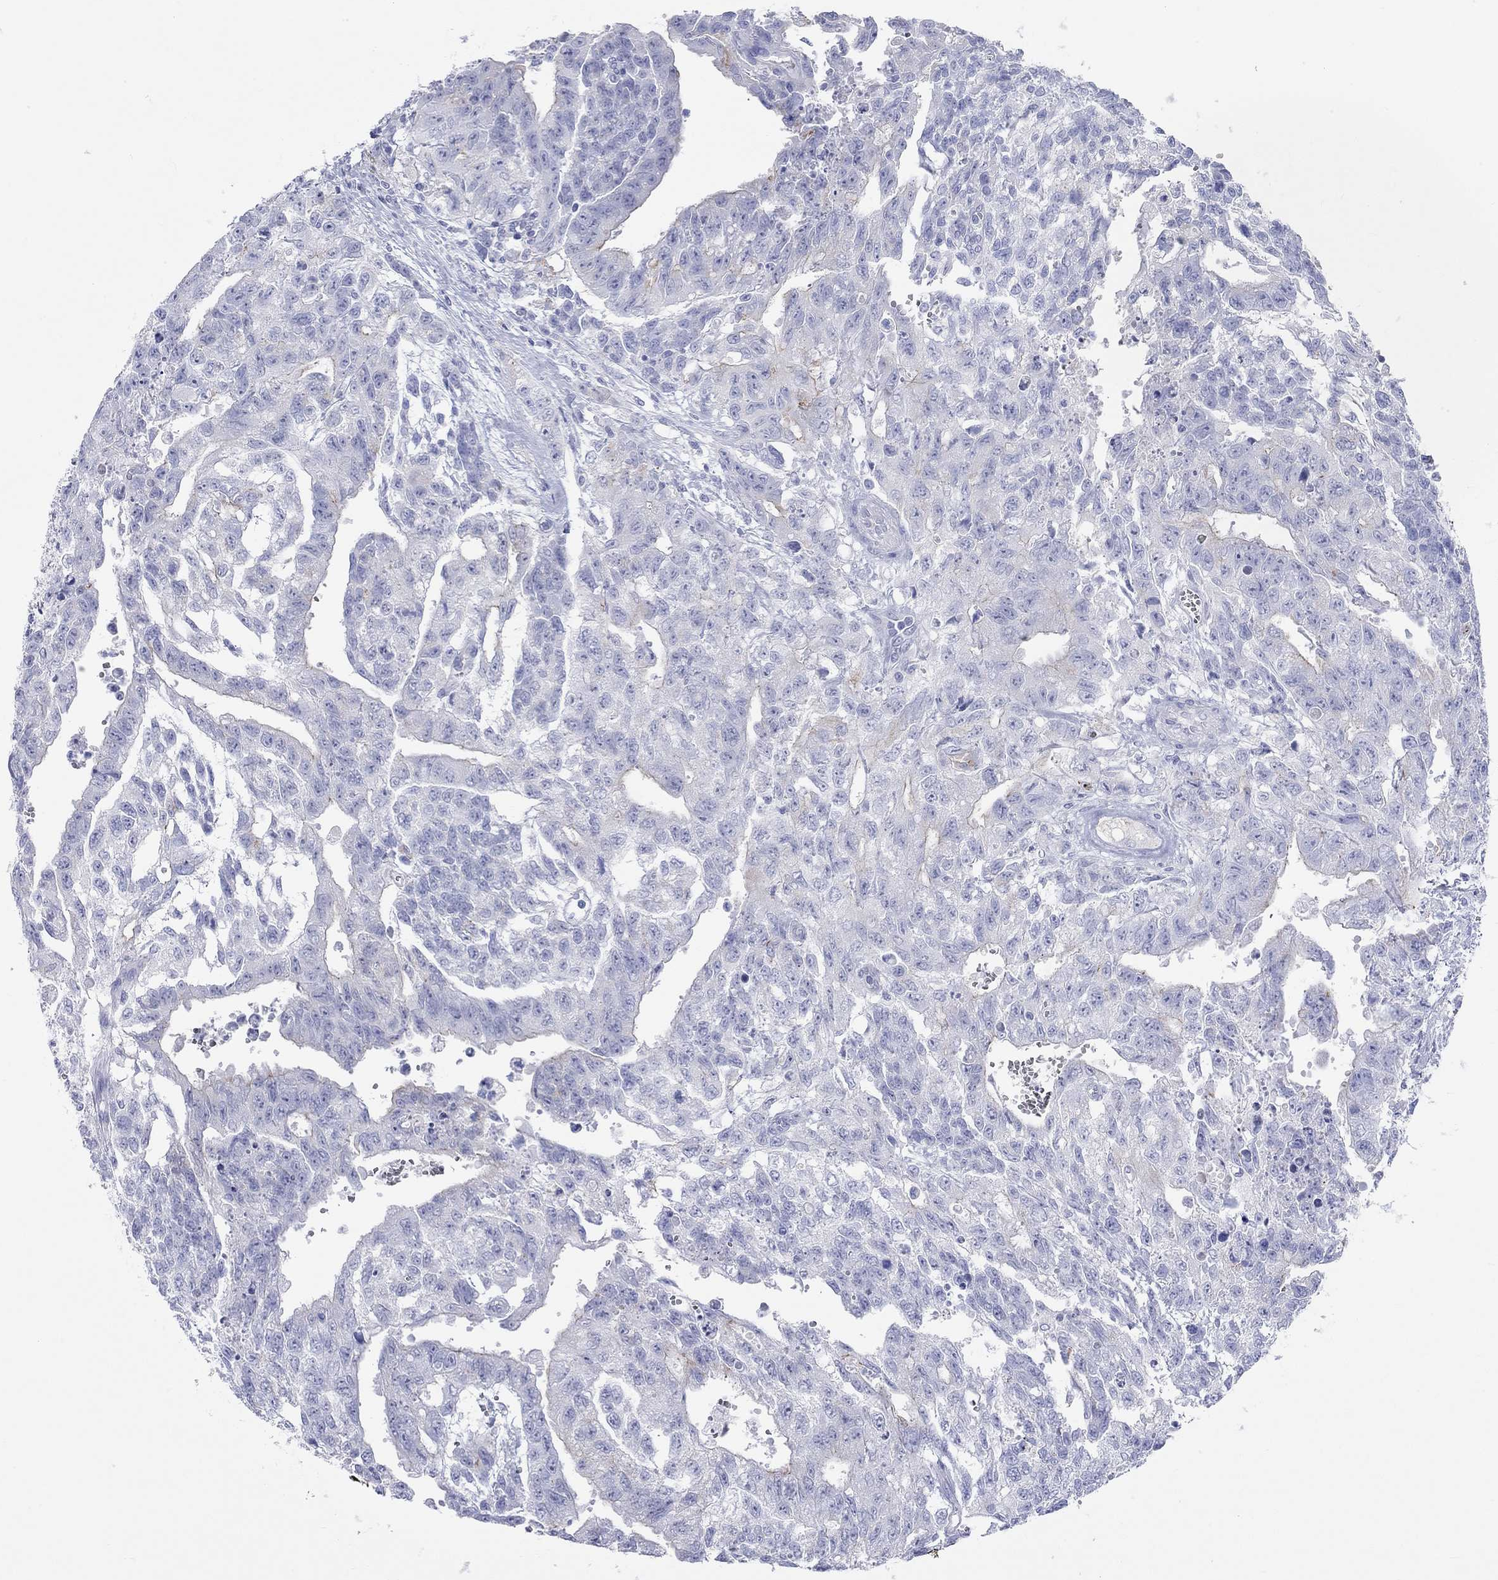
{"staining": {"intensity": "negative", "quantity": "none", "location": "none"}, "tissue": "testis cancer", "cell_type": "Tumor cells", "image_type": "cancer", "snomed": [{"axis": "morphology", "description": "Carcinoma, Embryonal, NOS"}, {"axis": "topography", "description": "Testis"}], "caption": "A photomicrograph of testis cancer (embryonal carcinoma) stained for a protein demonstrates no brown staining in tumor cells.", "gene": "SPATA9", "patient": {"sex": "male", "age": 24}}